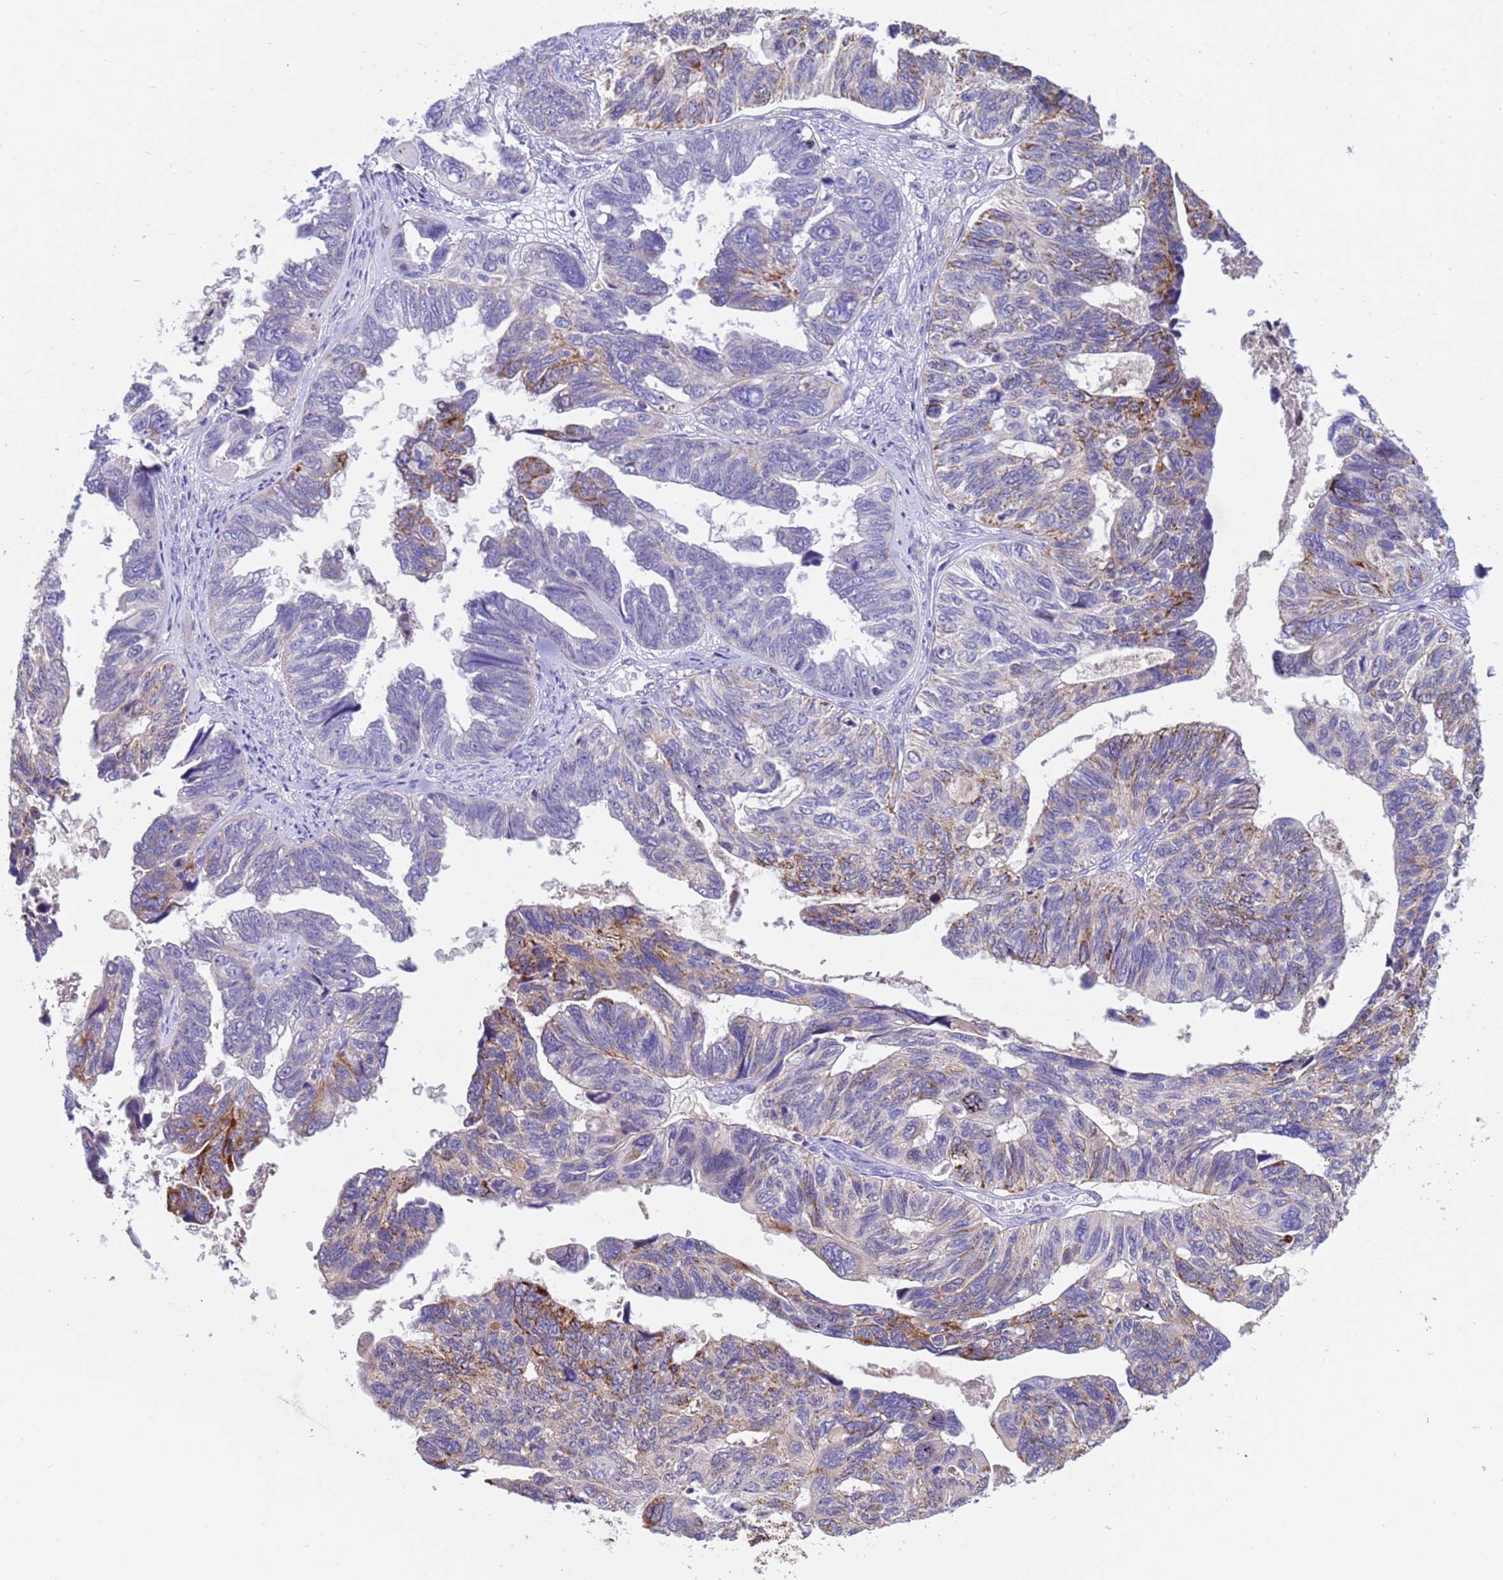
{"staining": {"intensity": "moderate", "quantity": "25%-75%", "location": "cytoplasmic/membranous"}, "tissue": "ovarian cancer", "cell_type": "Tumor cells", "image_type": "cancer", "snomed": [{"axis": "morphology", "description": "Cystadenocarcinoma, serous, NOS"}, {"axis": "topography", "description": "Ovary"}], "caption": "Ovarian serous cystadenocarcinoma stained for a protein (brown) shows moderate cytoplasmic/membranous positive expression in about 25%-75% of tumor cells.", "gene": "TUBGCP3", "patient": {"sex": "female", "age": 79}}